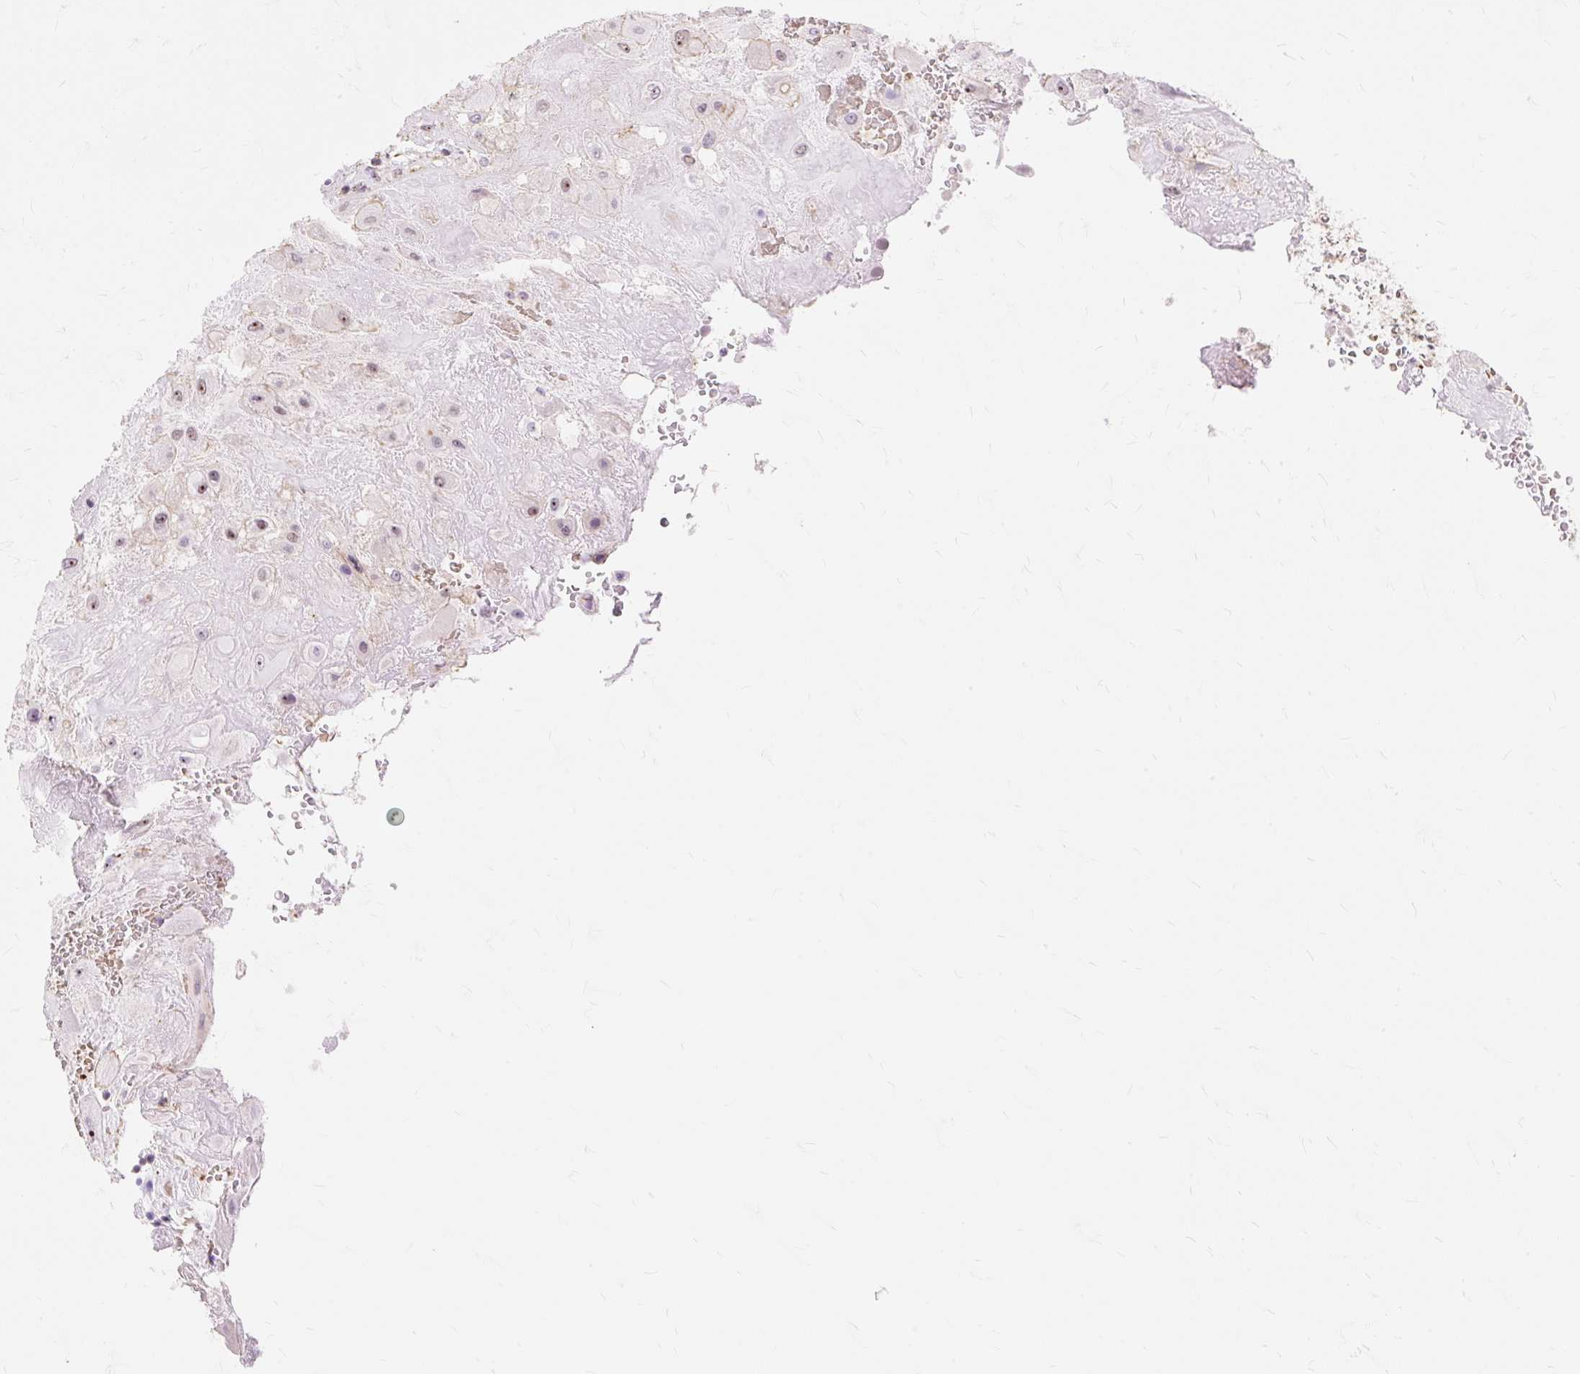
{"staining": {"intensity": "moderate", "quantity": ">75%", "location": "nuclear"}, "tissue": "placenta", "cell_type": "Decidual cells", "image_type": "normal", "snomed": [{"axis": "morphology", "description": "Normal tissue, NOS"}, {"axis": "topography", "description": "Placenta"}], "caption": "Protein expression analysis of normal placenta exhibits moderate nuclear staining in approximately >75% of decidual cells.", "gene": "OBP2A", "patient": {"sex": "female", "age": 32}}